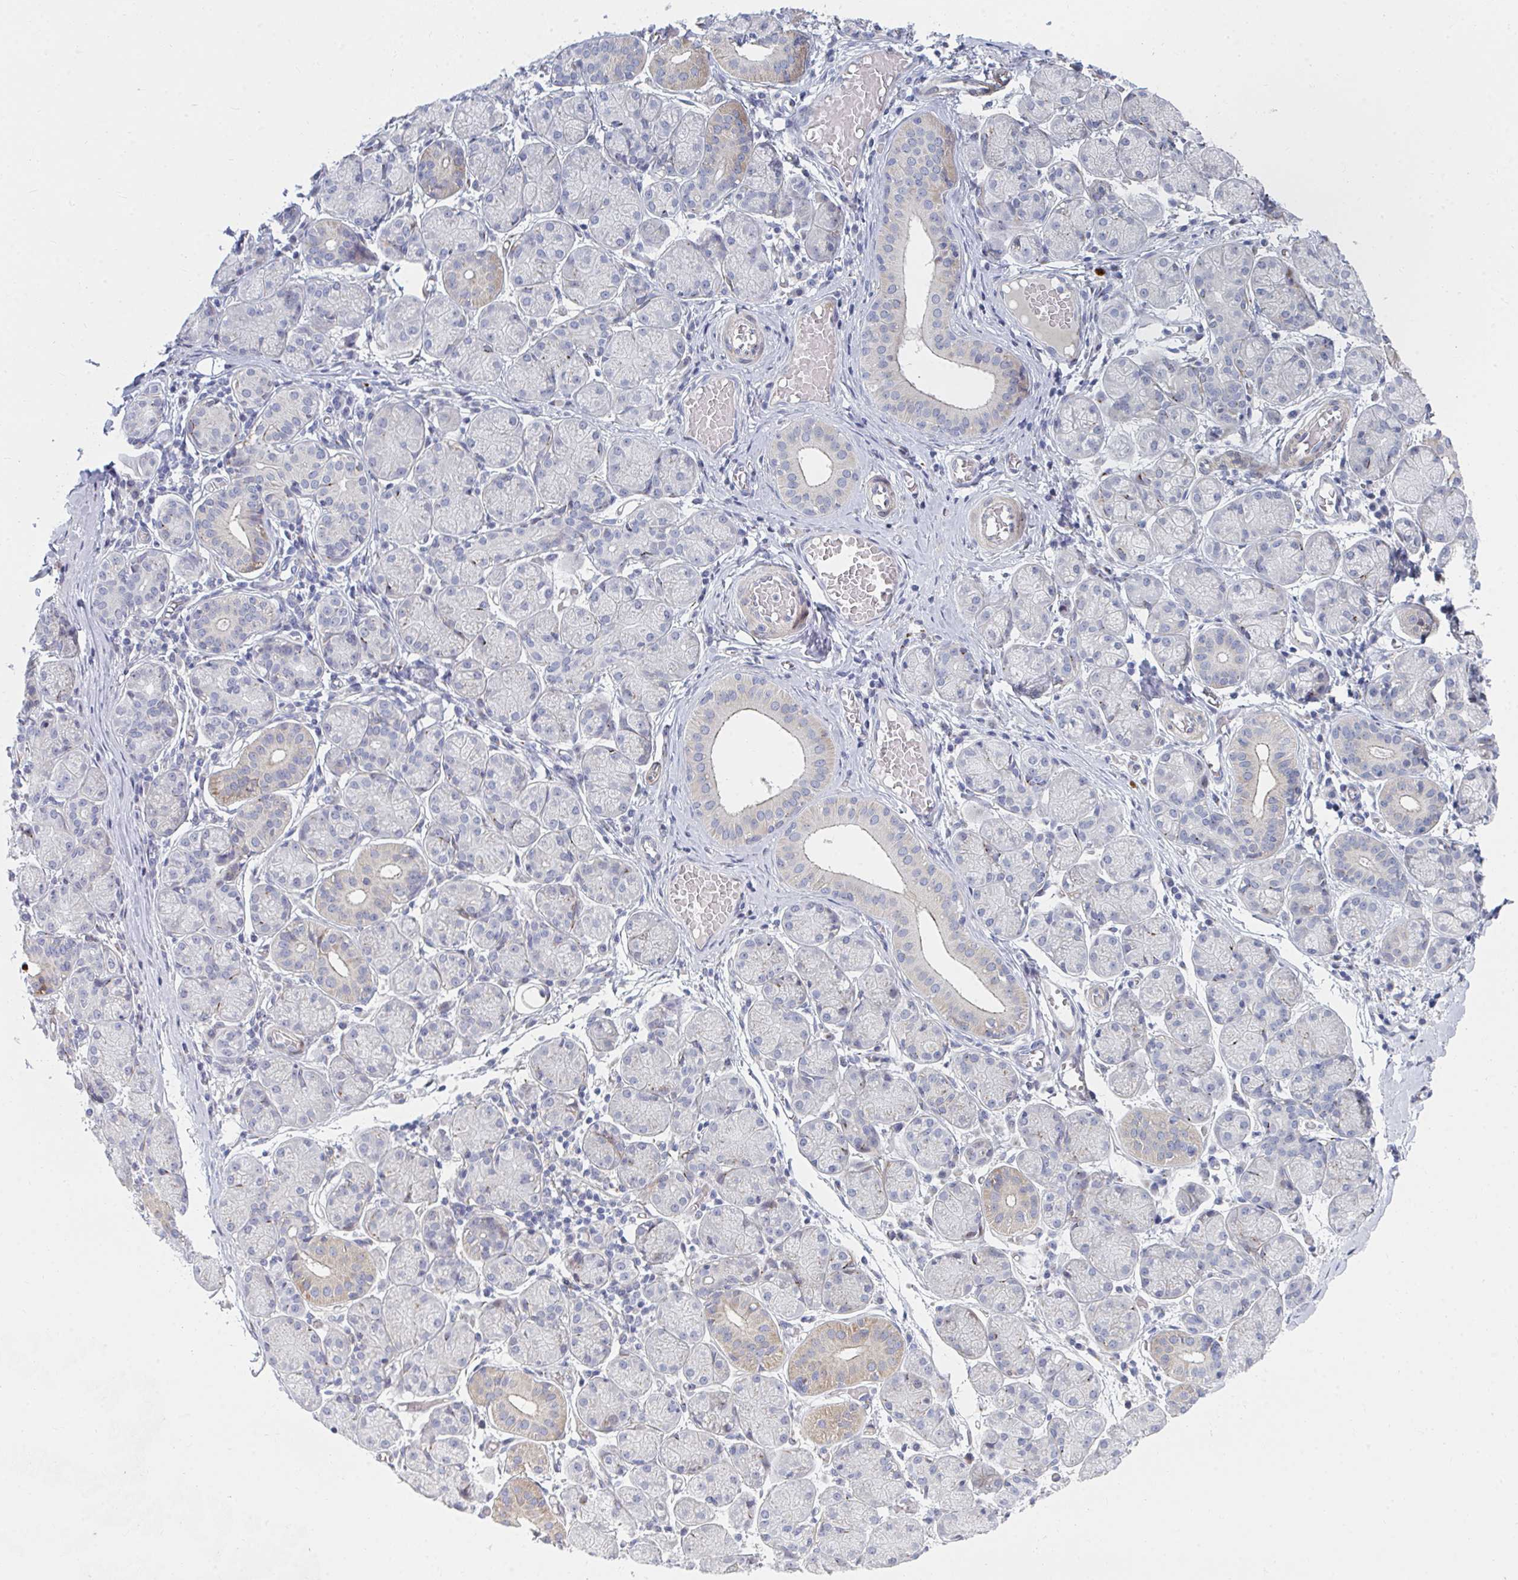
{"staining": {"intensity": "weak", "quantity": "<25%", "location": "cytoplasmic/membranous"}, "tissue": "salivary gland", "cell_type": "Glandular cells", "image_type": "normal", "snomed": [{"axis": "morphology", "description": "Normal tissue, NOS"}, {"axis": "topography", "description": "Salivary gland"}], "caption": "Immunohistochemistry of benign salivary gland demonstrates no positivity in glandular cells.", "gene": "PSMG1", "patient": {"sex": "female", "age": 24}}